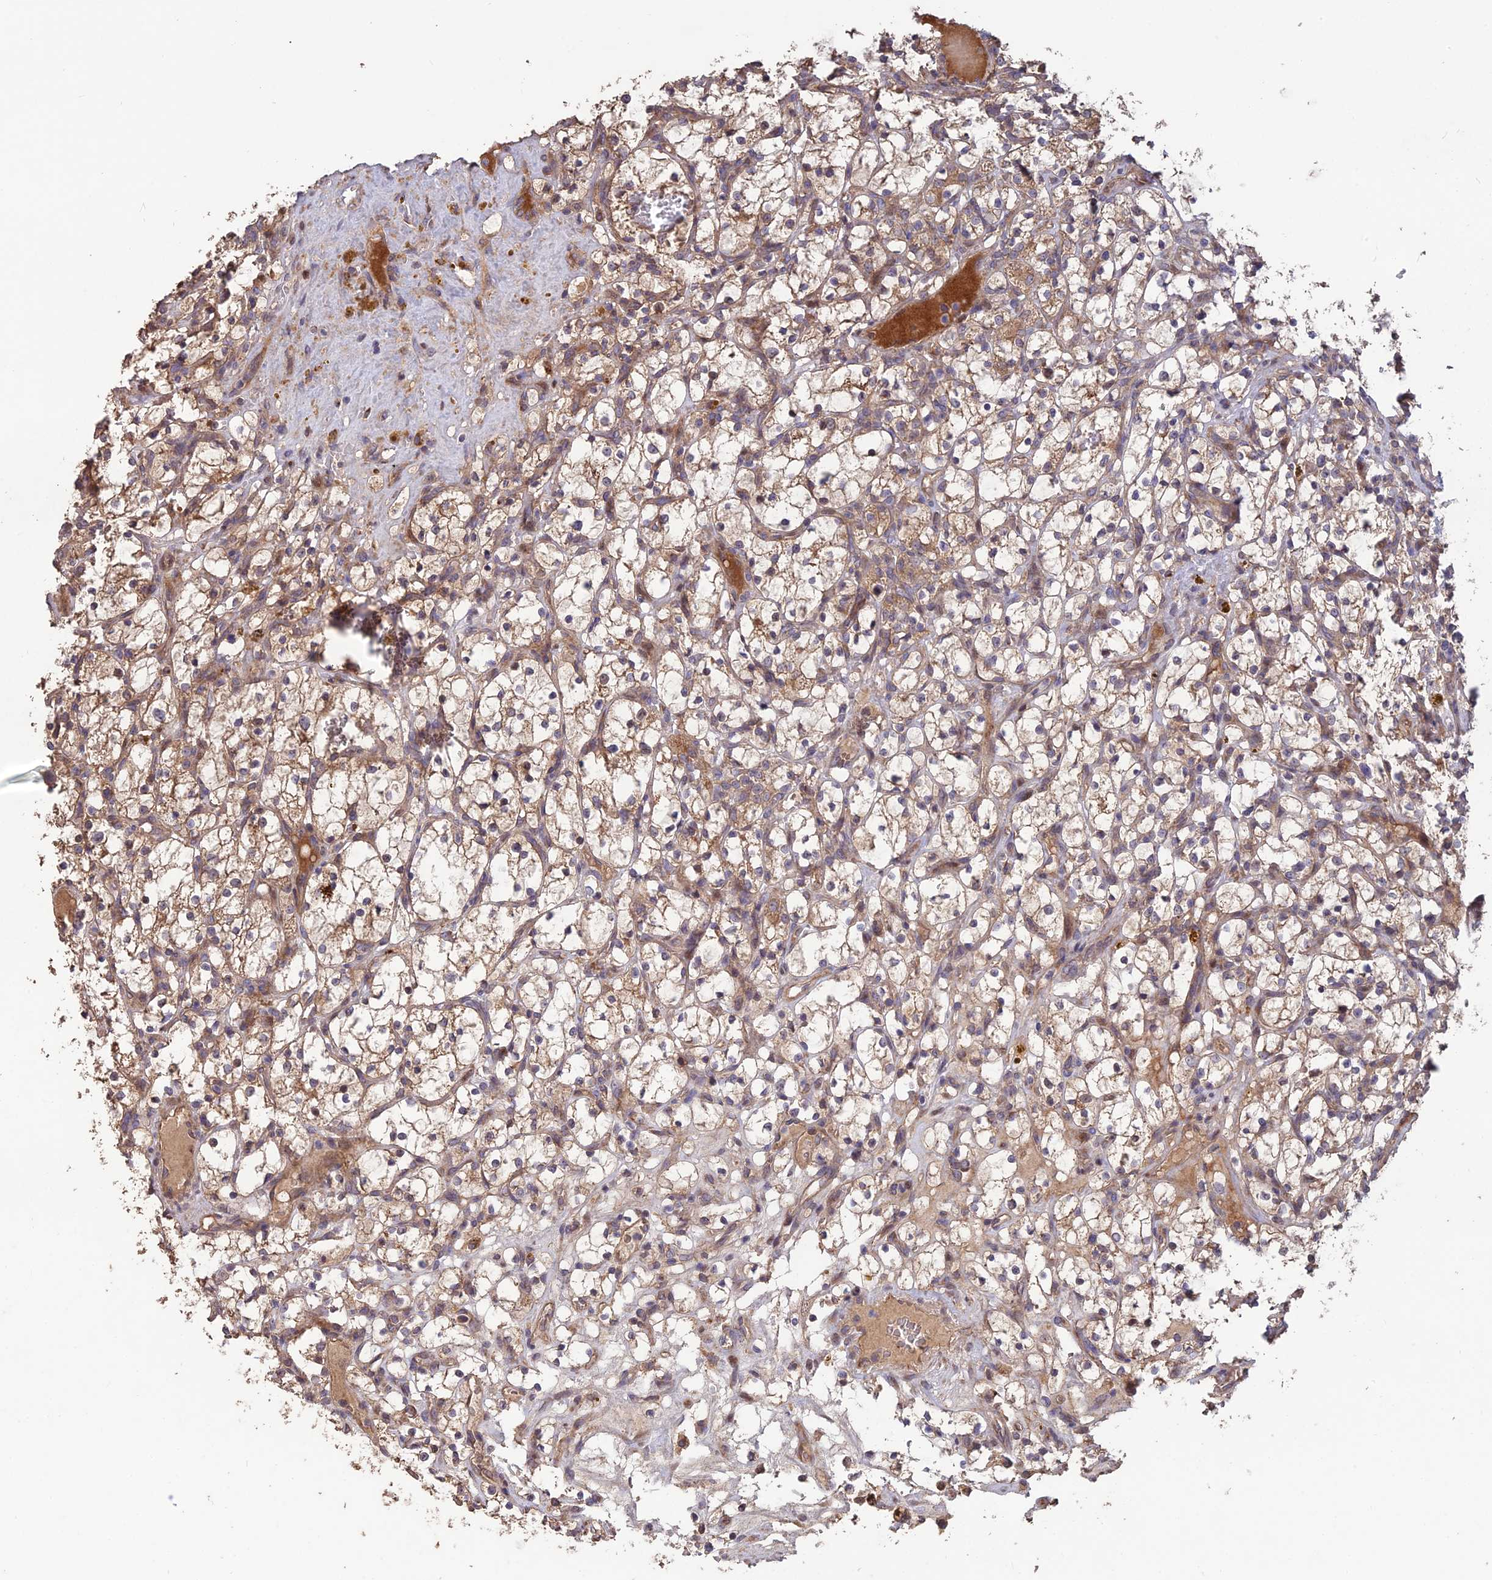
{"staining": {"intensity": "moderate", "quantity": "25%-75%", "location": "cytoplasmic/membranous"}, "tissue": "renal cancer", "cell_type": "Tumor cells", "image_type": "cancer", "snomed": [{"axis": "morphology", "description": "Adenocarcinoma, NOS"}, {"axis": "topography", "description": "Kidney"}], "caption": "Immunohistochemical staining of renal cancer (adenocarcinoma) demonstrates medium levels of moderate cytoplasmic/membranous protein expression in approximately 25%-75% of tumor cells.", "gene": "SHISA5", "patient": {"sex": "female", "age": 69}}